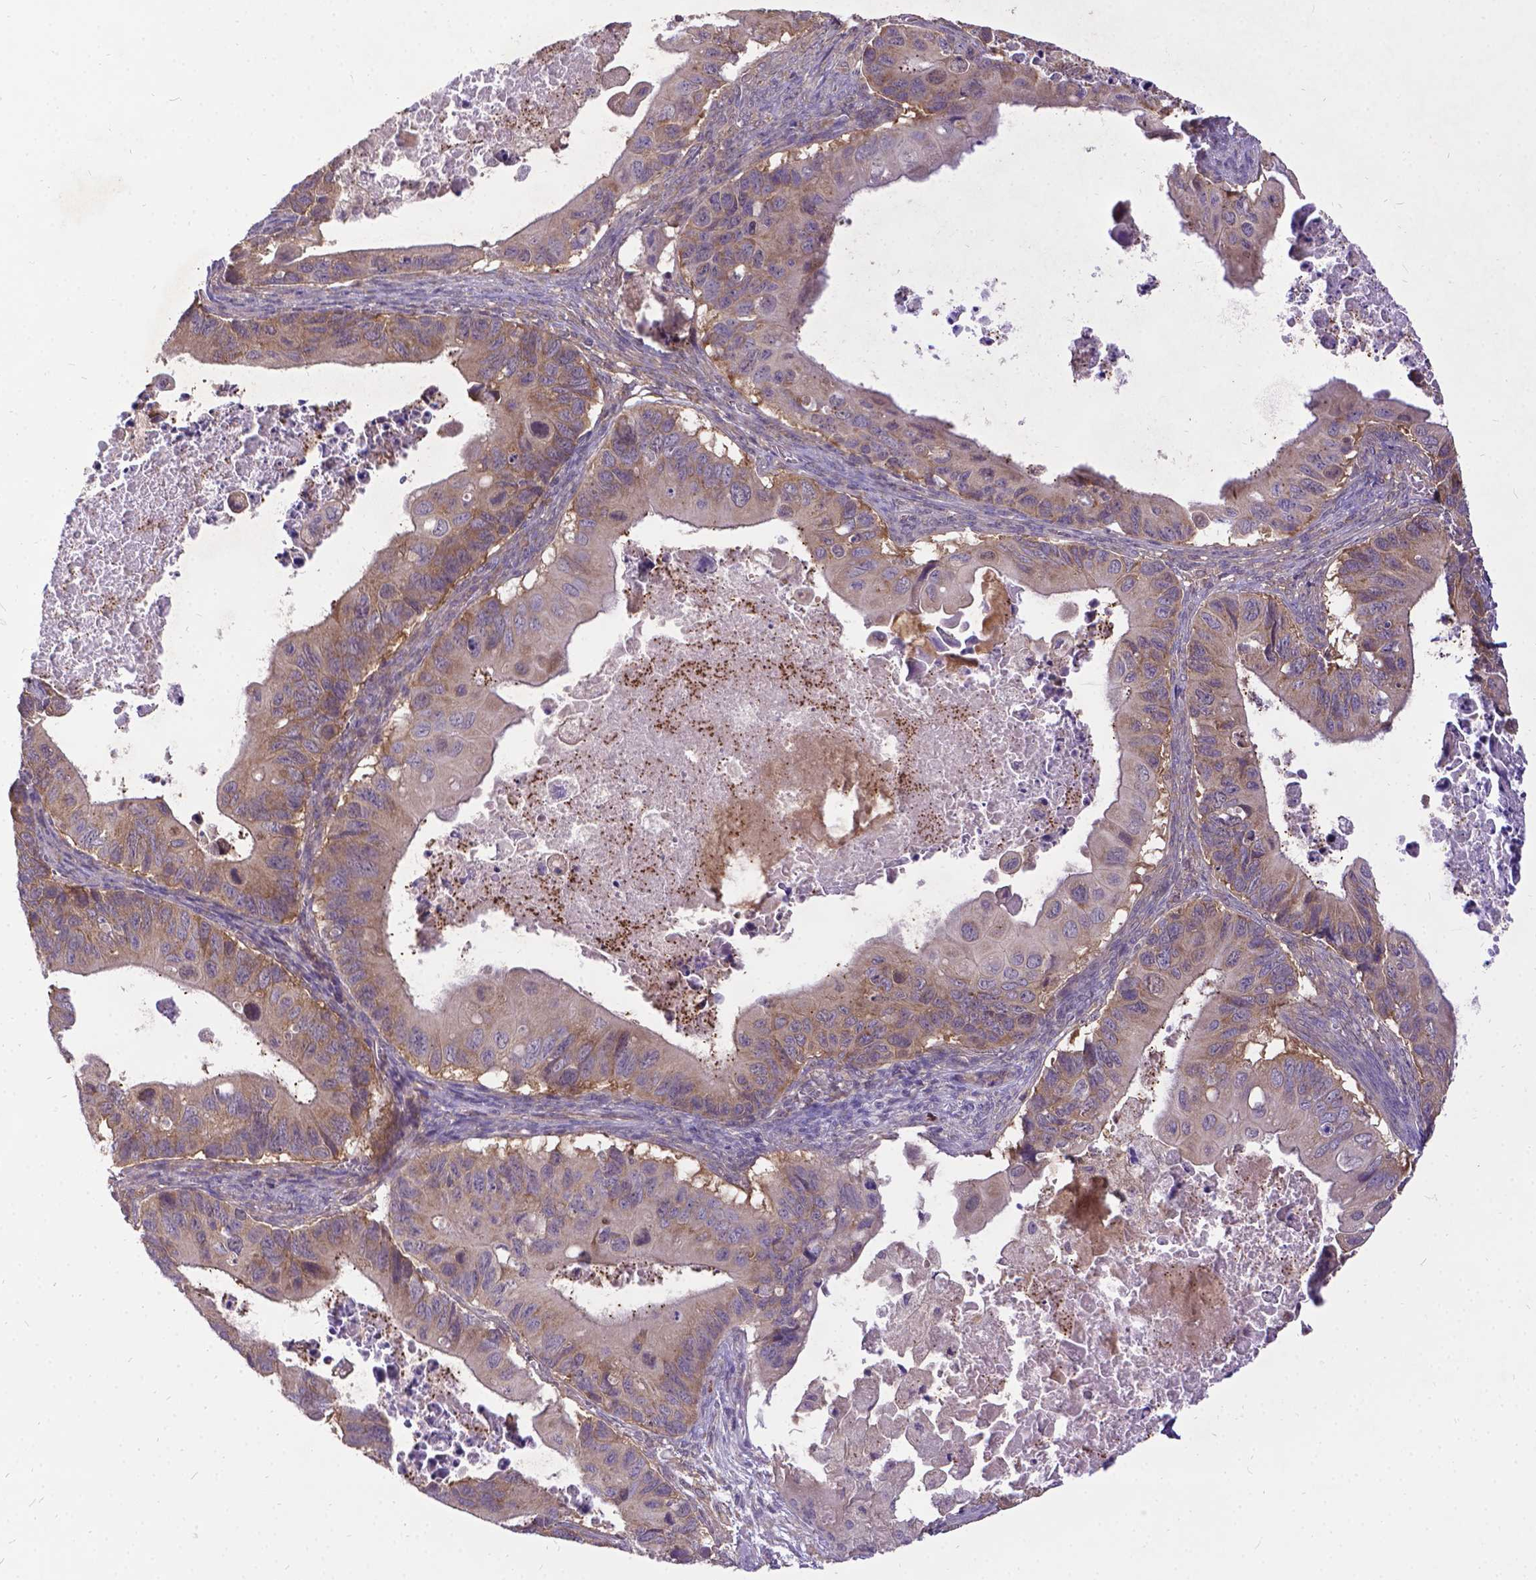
{"staining": {"intensity": "weak", "quantity": "25%-75%", "location": "cytoplasmic/membranous"}, "tissue": "ovarian cancer", "cell_type": "Tumor cells", "image_type": "cancer", "snomed": [{"axis": "morphology", "description": "Cystadenocarcinoma, mucinous, NOS"}, {"axis": "topography", "description": "Ovary"}], "caption": "Weak cytoplasmic/membranous staining for a protein is identified in approximately 25%-75% of tumor cells of ovarian cancer using immunohistochemistry (IHC).", "gene": "DENND6A", "patient": {"sex": "female", "age": 64}}